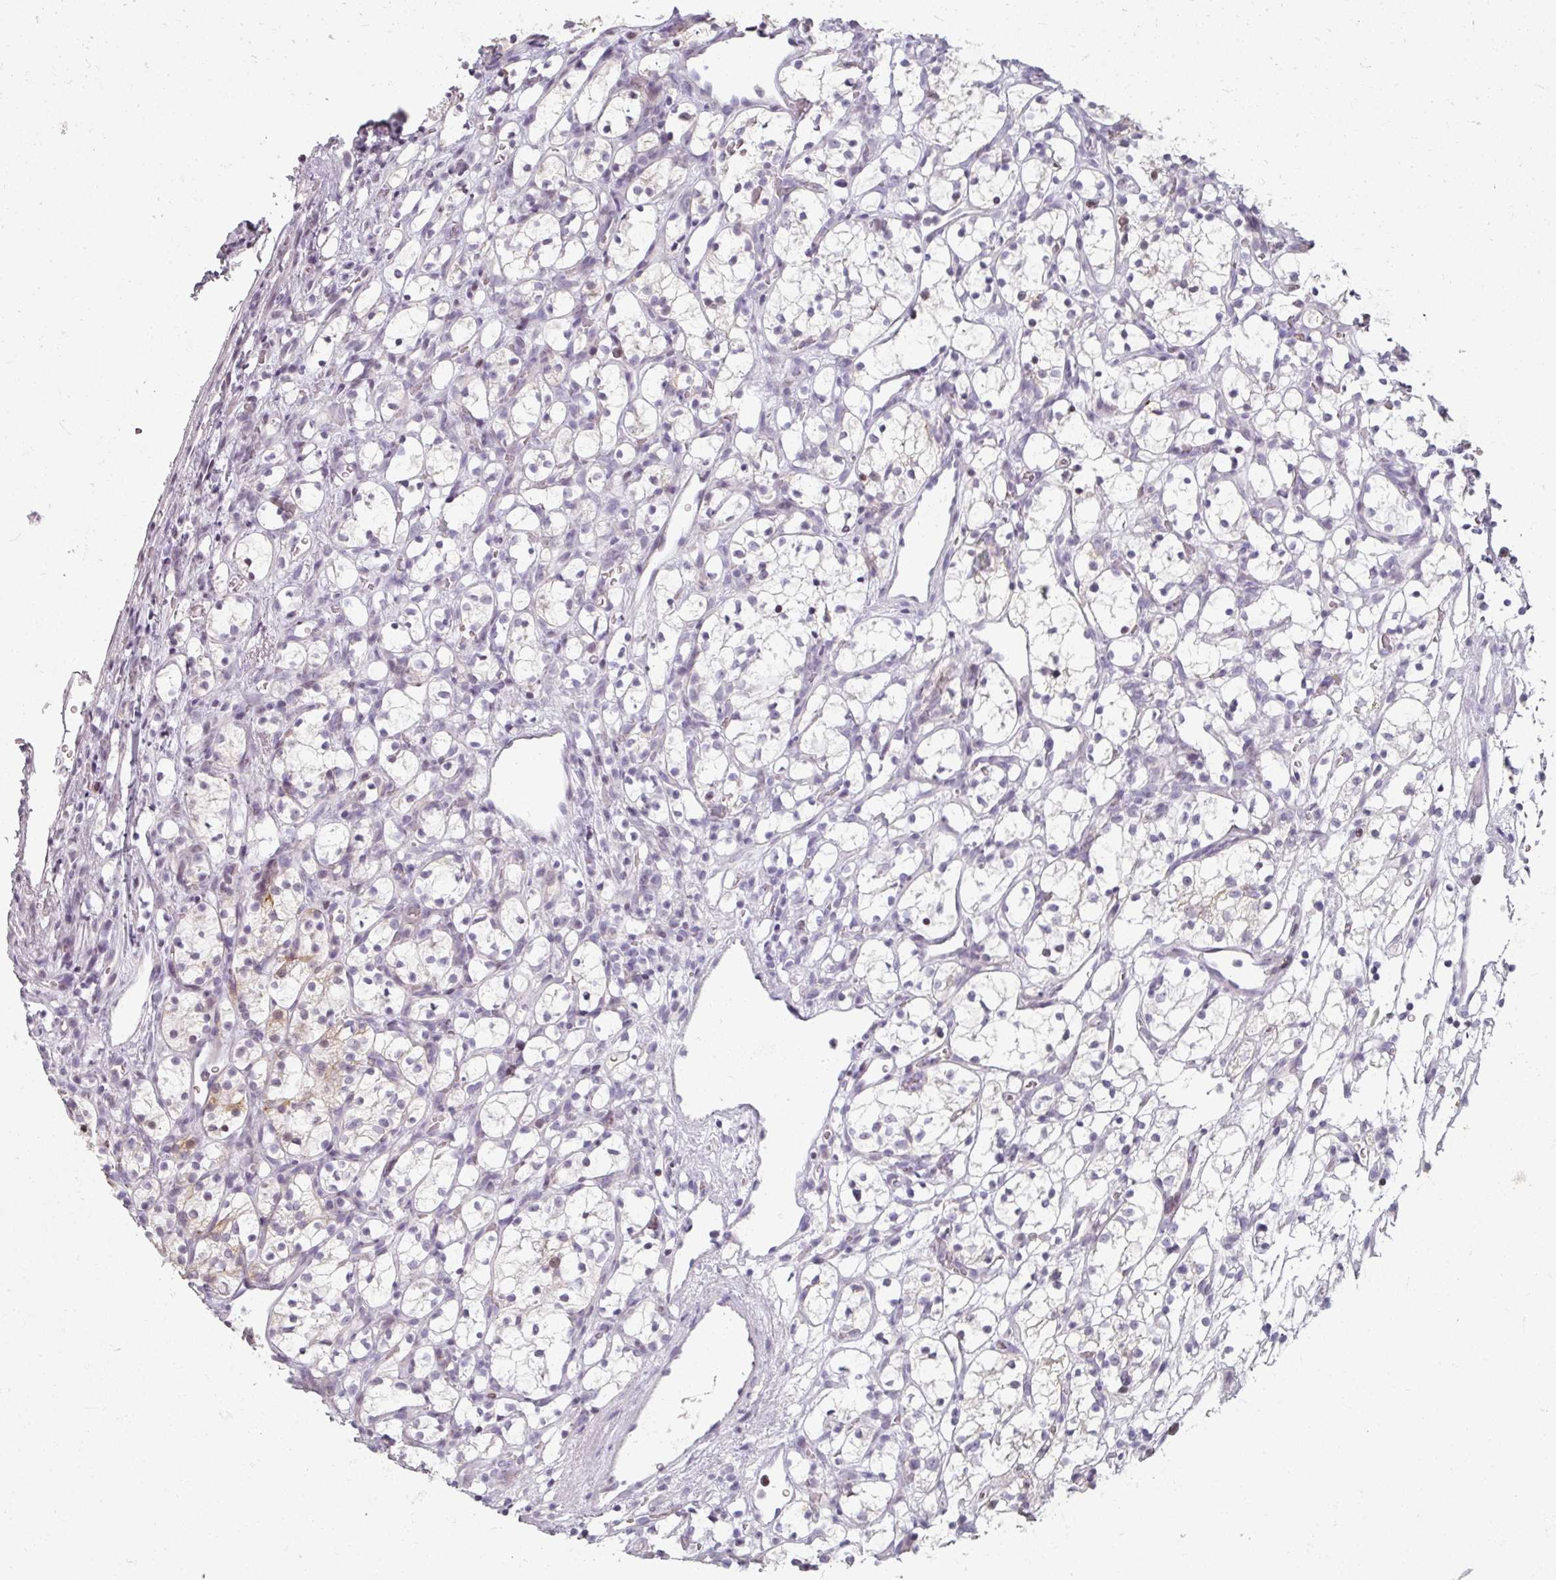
{"staining": {"intensity": "negative", "quantity": "none", "location": "none"}, "tissue": "renal cancer", "cell_type": "Tumor cells", "image_type": "cancer", "snomed": [{"axis": "morphology", "description": "Adenocarcinoma, NOS"}, {"axis": "topography", "description": "Kidney"}], "caption": "Protein analysis of renal cancer displays no significant positivity in tumor cells.", "gene": "GTF2H3", "patient": {"sex": "female", "age": 69}}